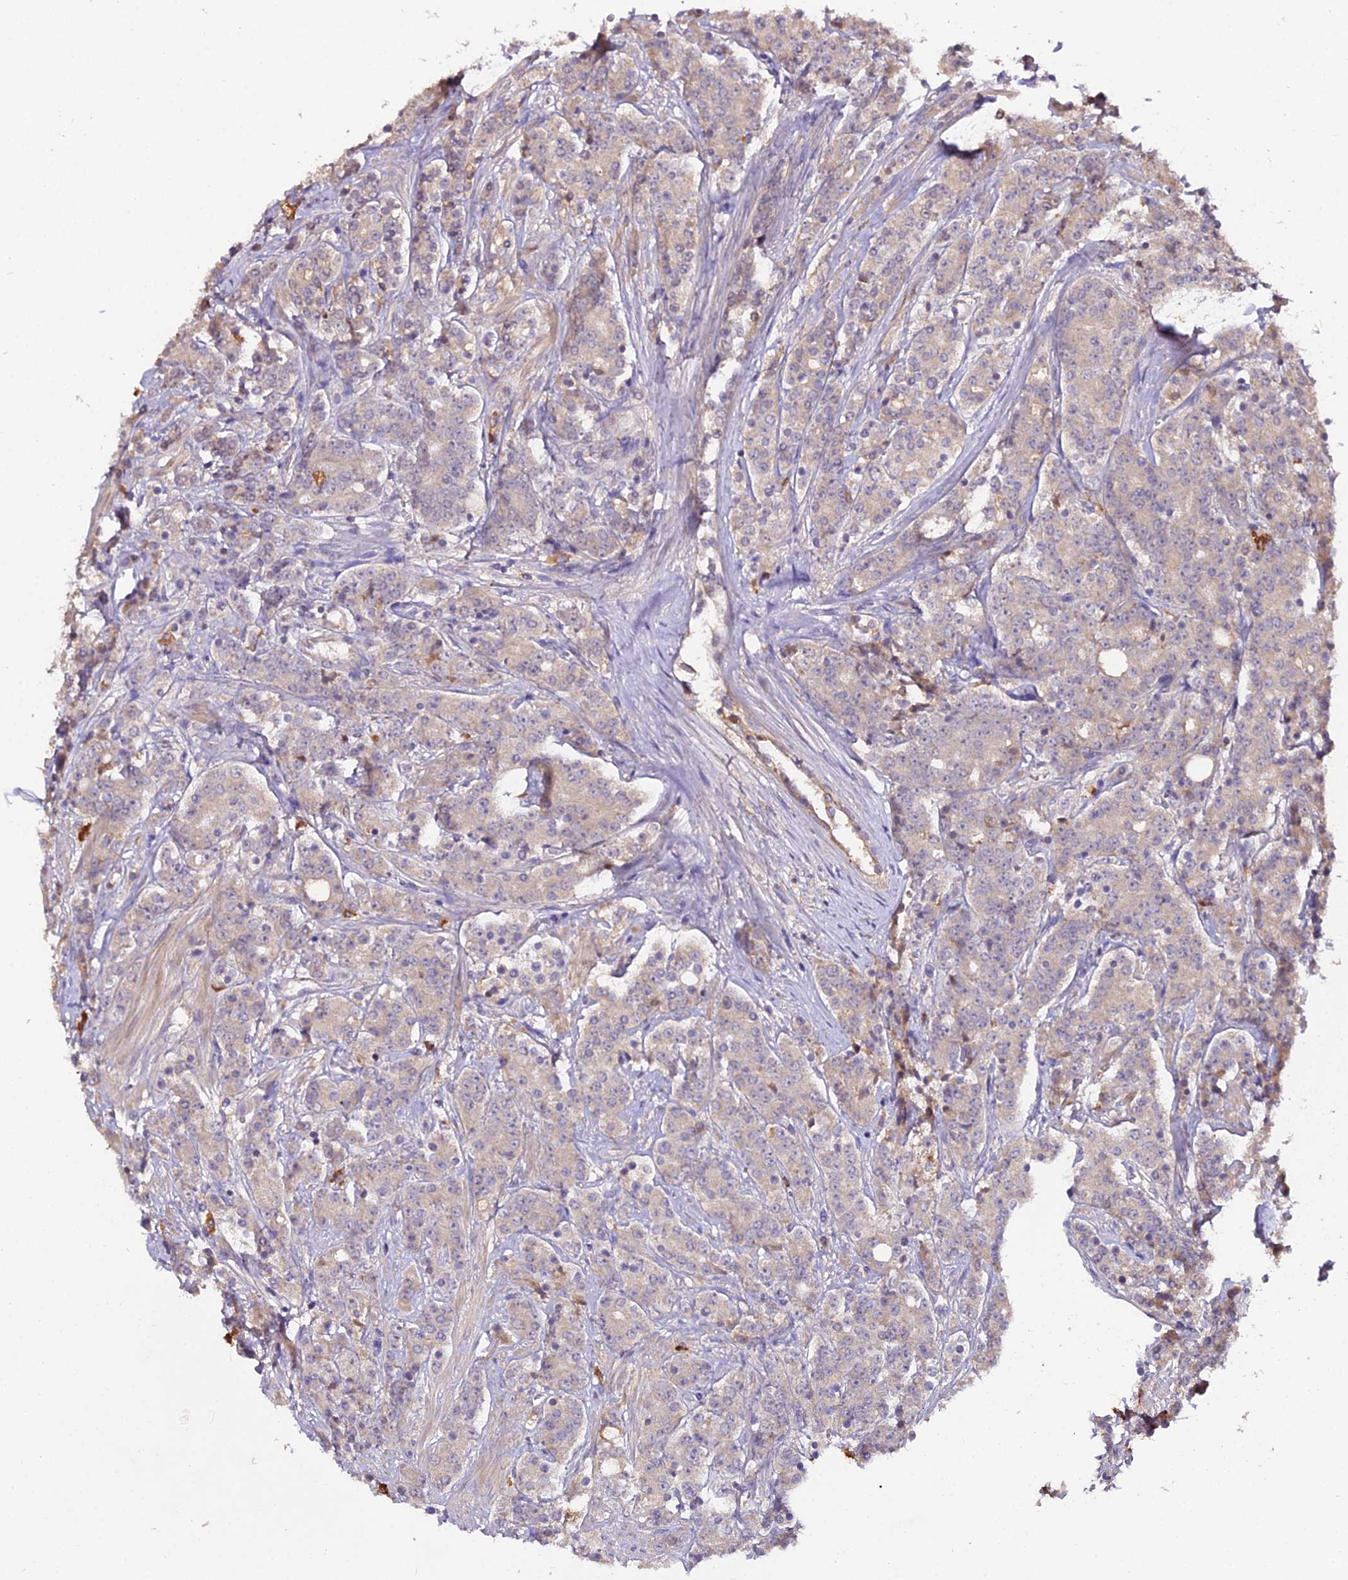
{"staining": {"intensity": "weak", "quantity": "<25%", "location": "cytoplasmic/membranous"}, "tissue": "prostate cancer", "cell_type": "Tumor cells", "image_type": "cancer", "snomed": [{"axis": "morphology", "description": "Adenocarcinoma, High grade"}, {"axis": "topography", "description": "Prostate"}], "caption": "Immunohistochemistry (IHC) micrograph of neoplastic tissue: prostate cancer stained with DAB (3,3'-diaminobenzidine) shows no significant protein positivity in tumor cells.", "gene": "KCTD16", "patient": {"sex": "male", "age": 62}}